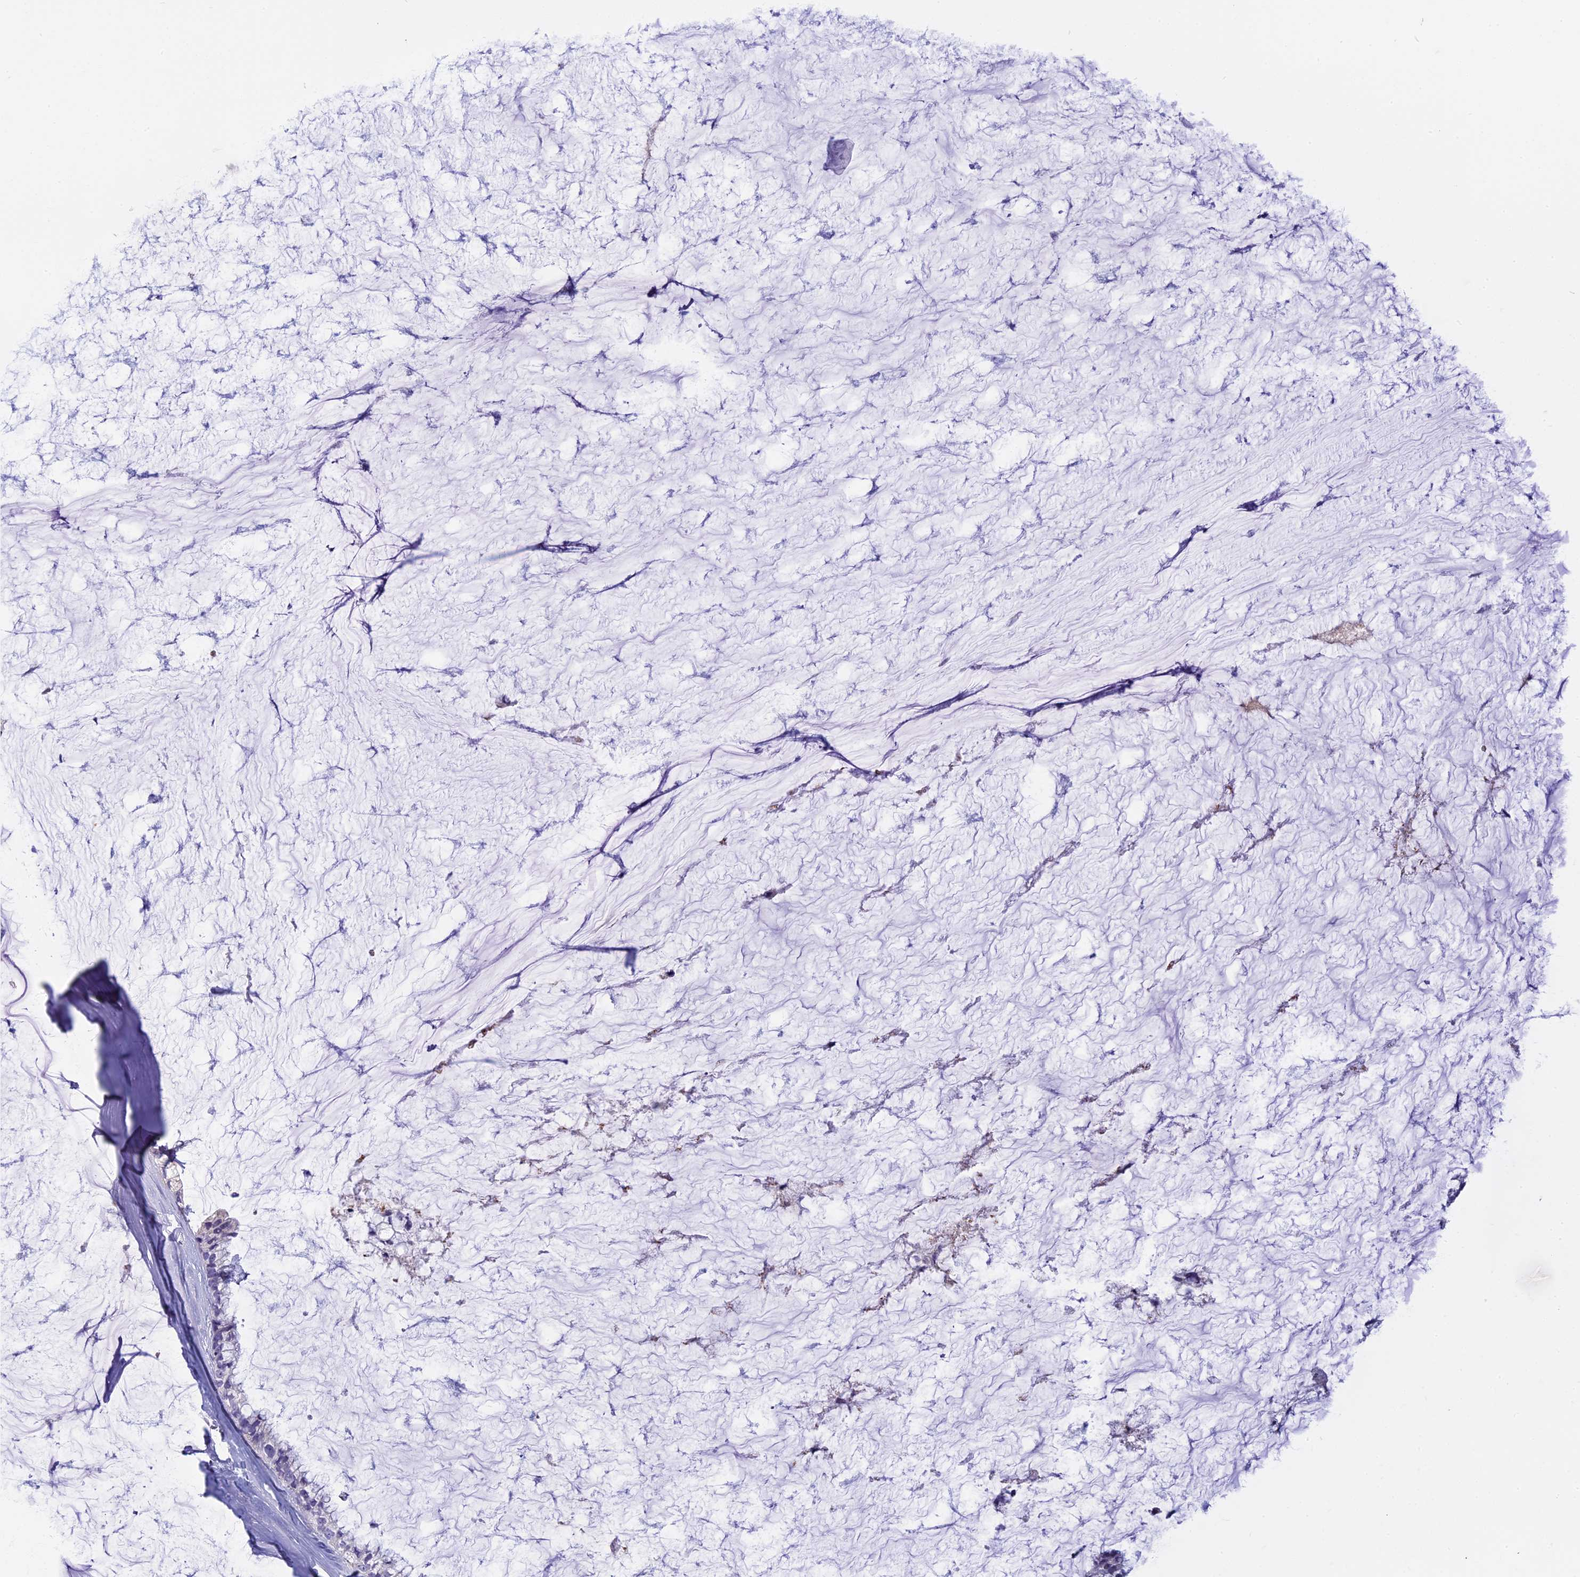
{"staining": {"intensity": "negative", "quantity": "none", "location": "none"}, "tissue": "ovarian cancer", "cell_type": "Tumor cells", "image_type": "cancer", "snomed": [{"axis": "morphology", "description": "Cystadenocarcinoma, mucinous, NOS"}, {"axis": "topography", "description": "Ovary"}], "caption": "There is no significant staining in tumor cells of ovarian cancer (mucinous cystadenocarcinoma).", "gene": "DDX51", "patient": {"sex": "female", "age": 39}}